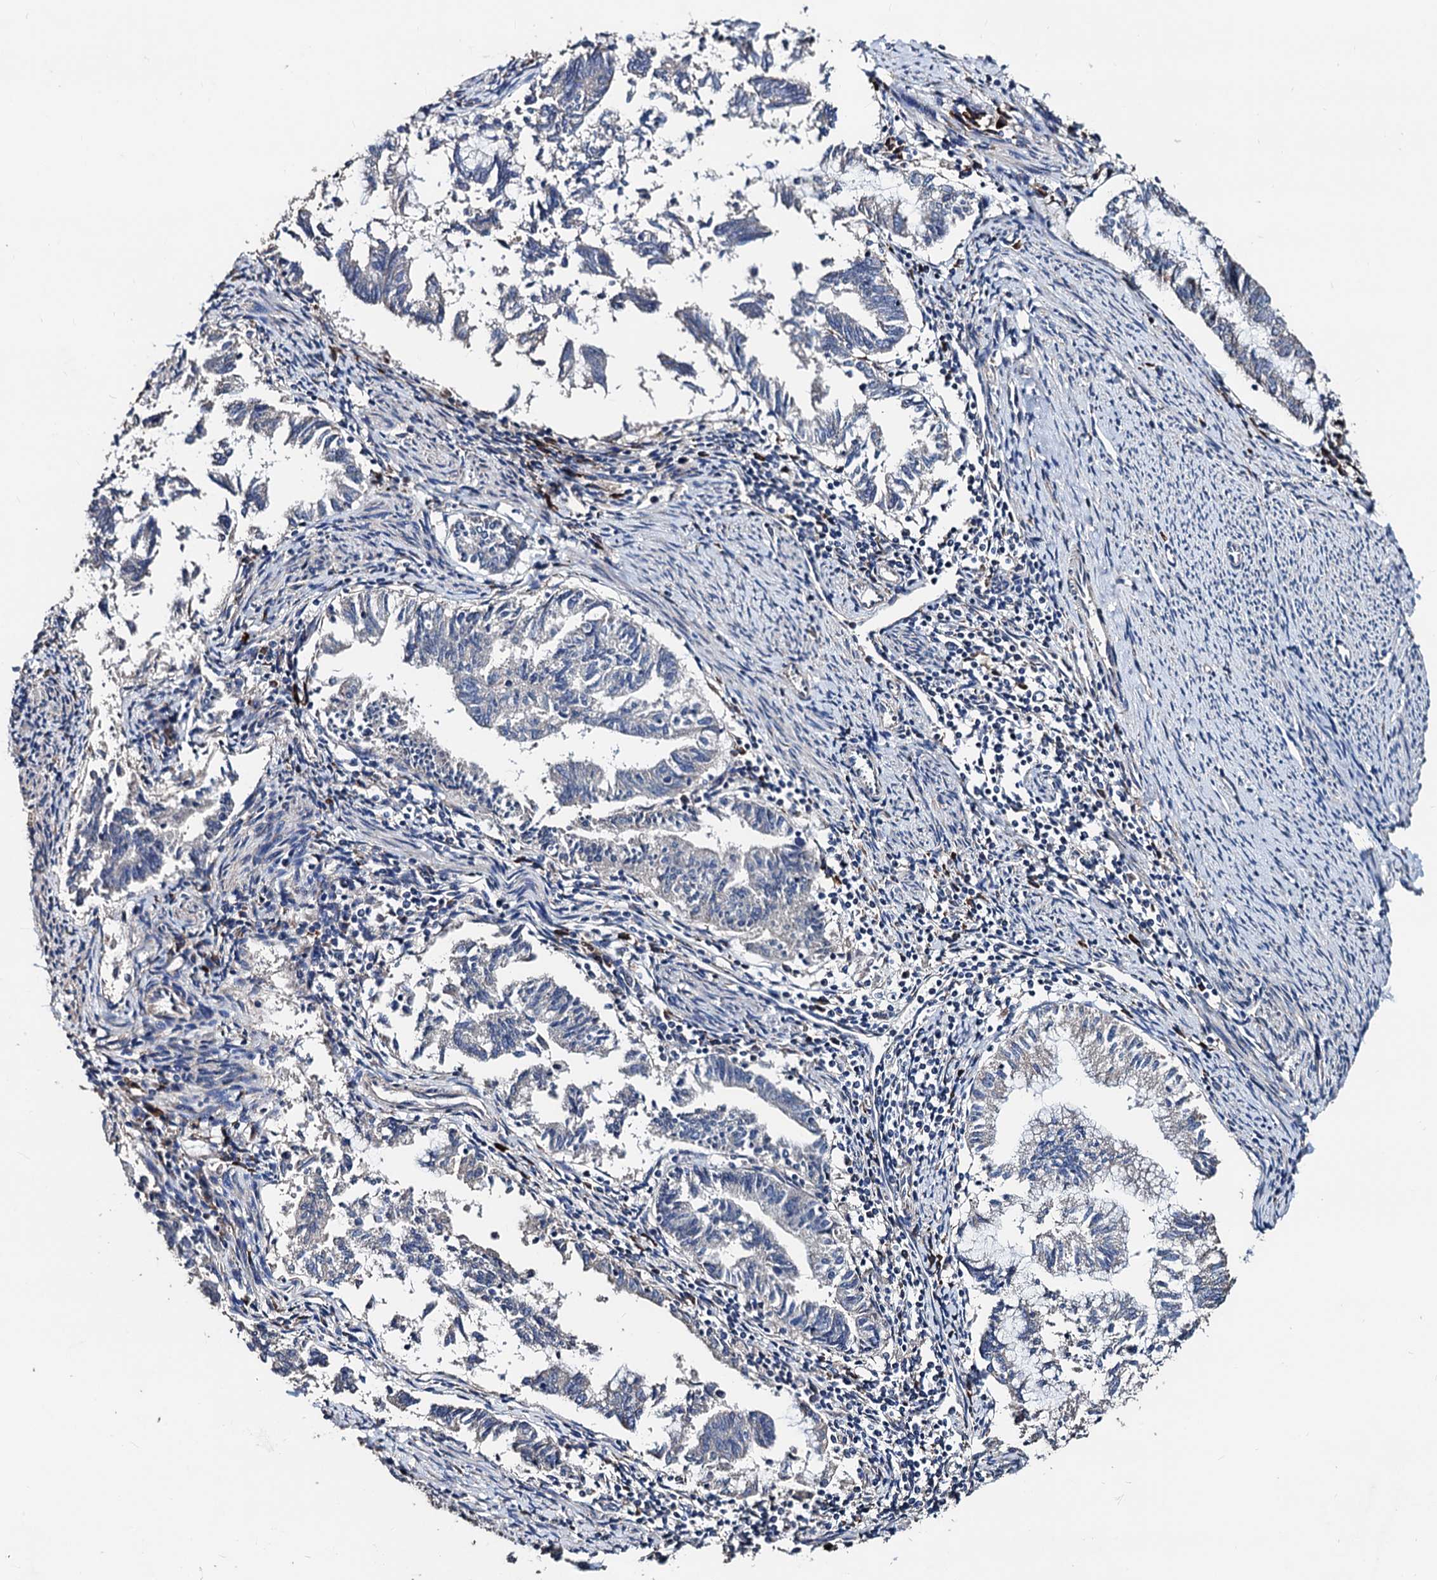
{"staining": {"intensity": "negative", "quantity": "none", "location": "none"}, "tissue": "endometrial cancer", "cell_type": "Tumor cells", "image_type": "cancer", "snomed": [{"axis": "morphology", "description": "Adenocarcinoma, NOS"}, {"axis": "topography", "description": "Endometrium"}], "caption": "High magnification brightfield microscopy of endometrial cancer stained with DAB (3,3'-diaminobenzidine) (brown) and counterstained with hematoxylin (blue): tumor cells show no significant staining.", "gene": "AKAP11", "patient": {"sex": "female", "age": 79}}